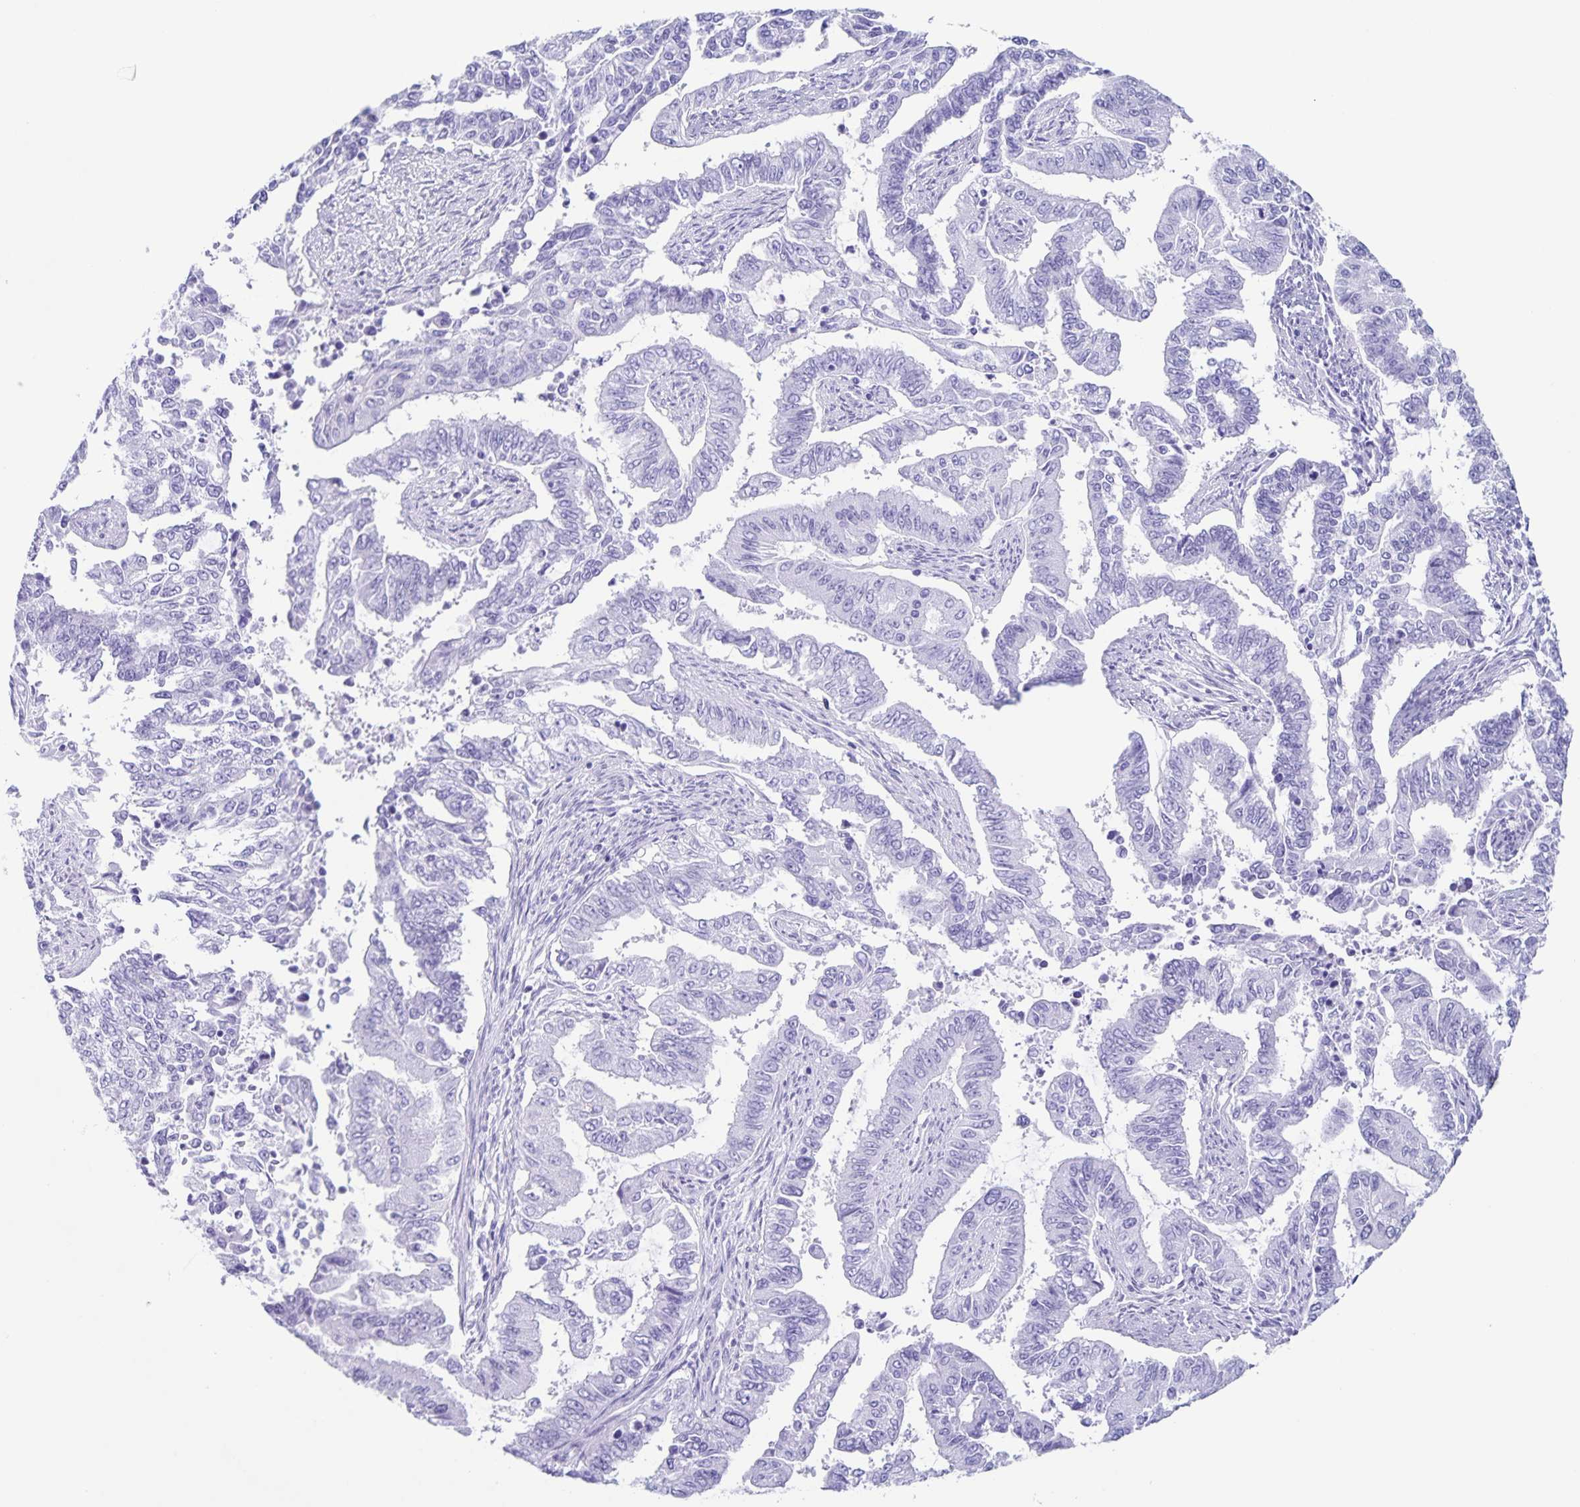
{"staining": {"intensity": "negative", "quantity": "none", "location": "none"}, "tissue": "endometrial cancer", "cell_type": "Tumor cells", "image_type": "cancer", "snomed": [{"axis": "morphology", "description": "Adenocarcinoma, NOS"}, {"axis": "topography", "description": "Uterus"}], "caption": "Endometrial adenocarcinoma stained for a protein using immunohistochemistry shows no staining tumor cells.", "gene": "C12orf56", "patient": {"sex": "female", "age": 59}}